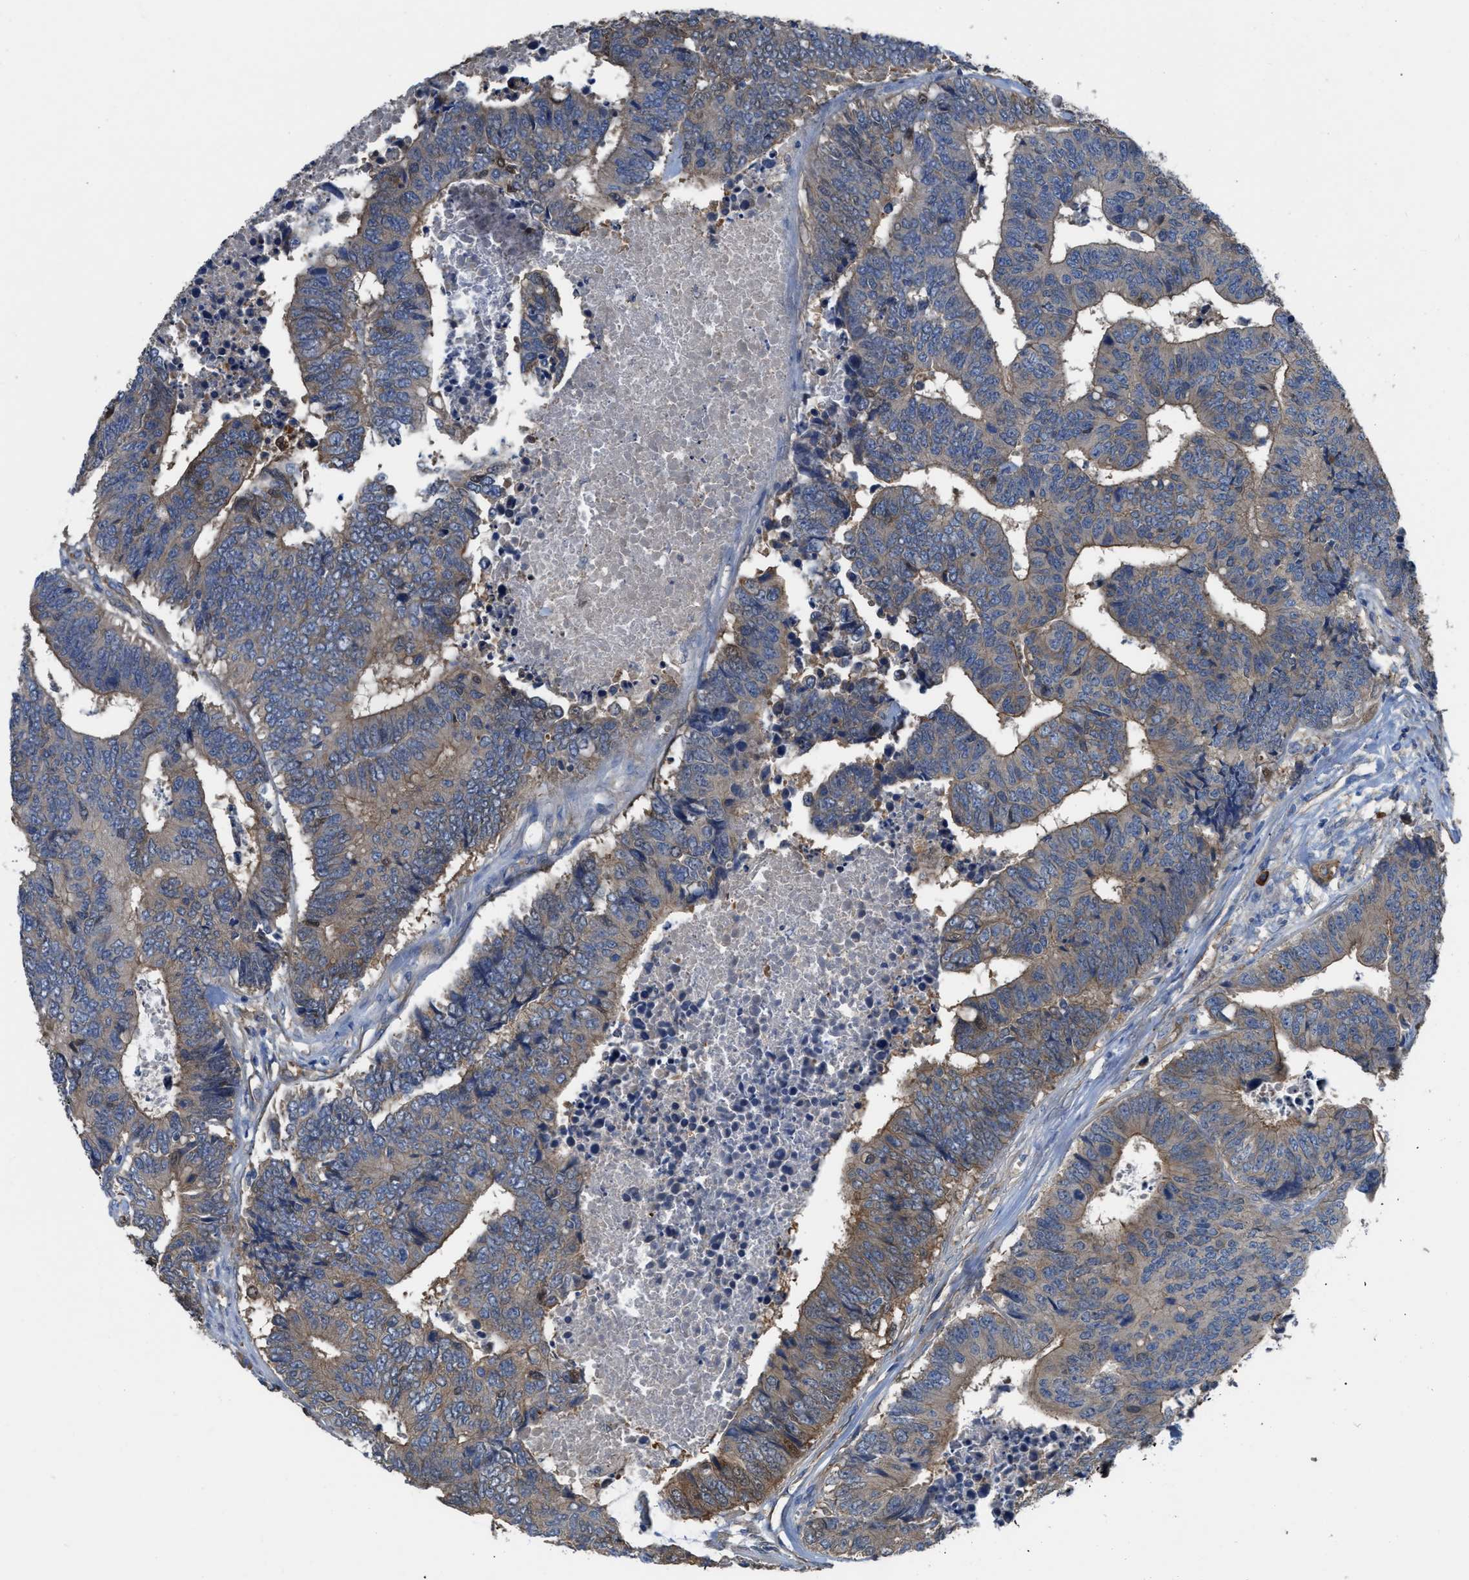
{"staining": {"intensity": "weak", "quantity": "25%-75%", "location": "cytoplasmic/membranous"}, "tissue": "colorectal cancer", "cell_type": "Tumor cells", "image_type": "cancer", "snomed": [{"axis": "morphology", "description": "Adenocarcinoma, NOS"}, {"axis": "topography", "description": "Rectum"}], "caption": "Immunohistochemistry micrograph of neoplastic tissue: colorectal cancer stained using immunohistochemistry displays low levels of weak protein expression localized specifically in the cytoplasmic/membranous of tumor cells, appearing as a cytoplasmic/membranous brown color.", "gene": "TRIOBP", "patient": {"sex": "male", "age": 84}}